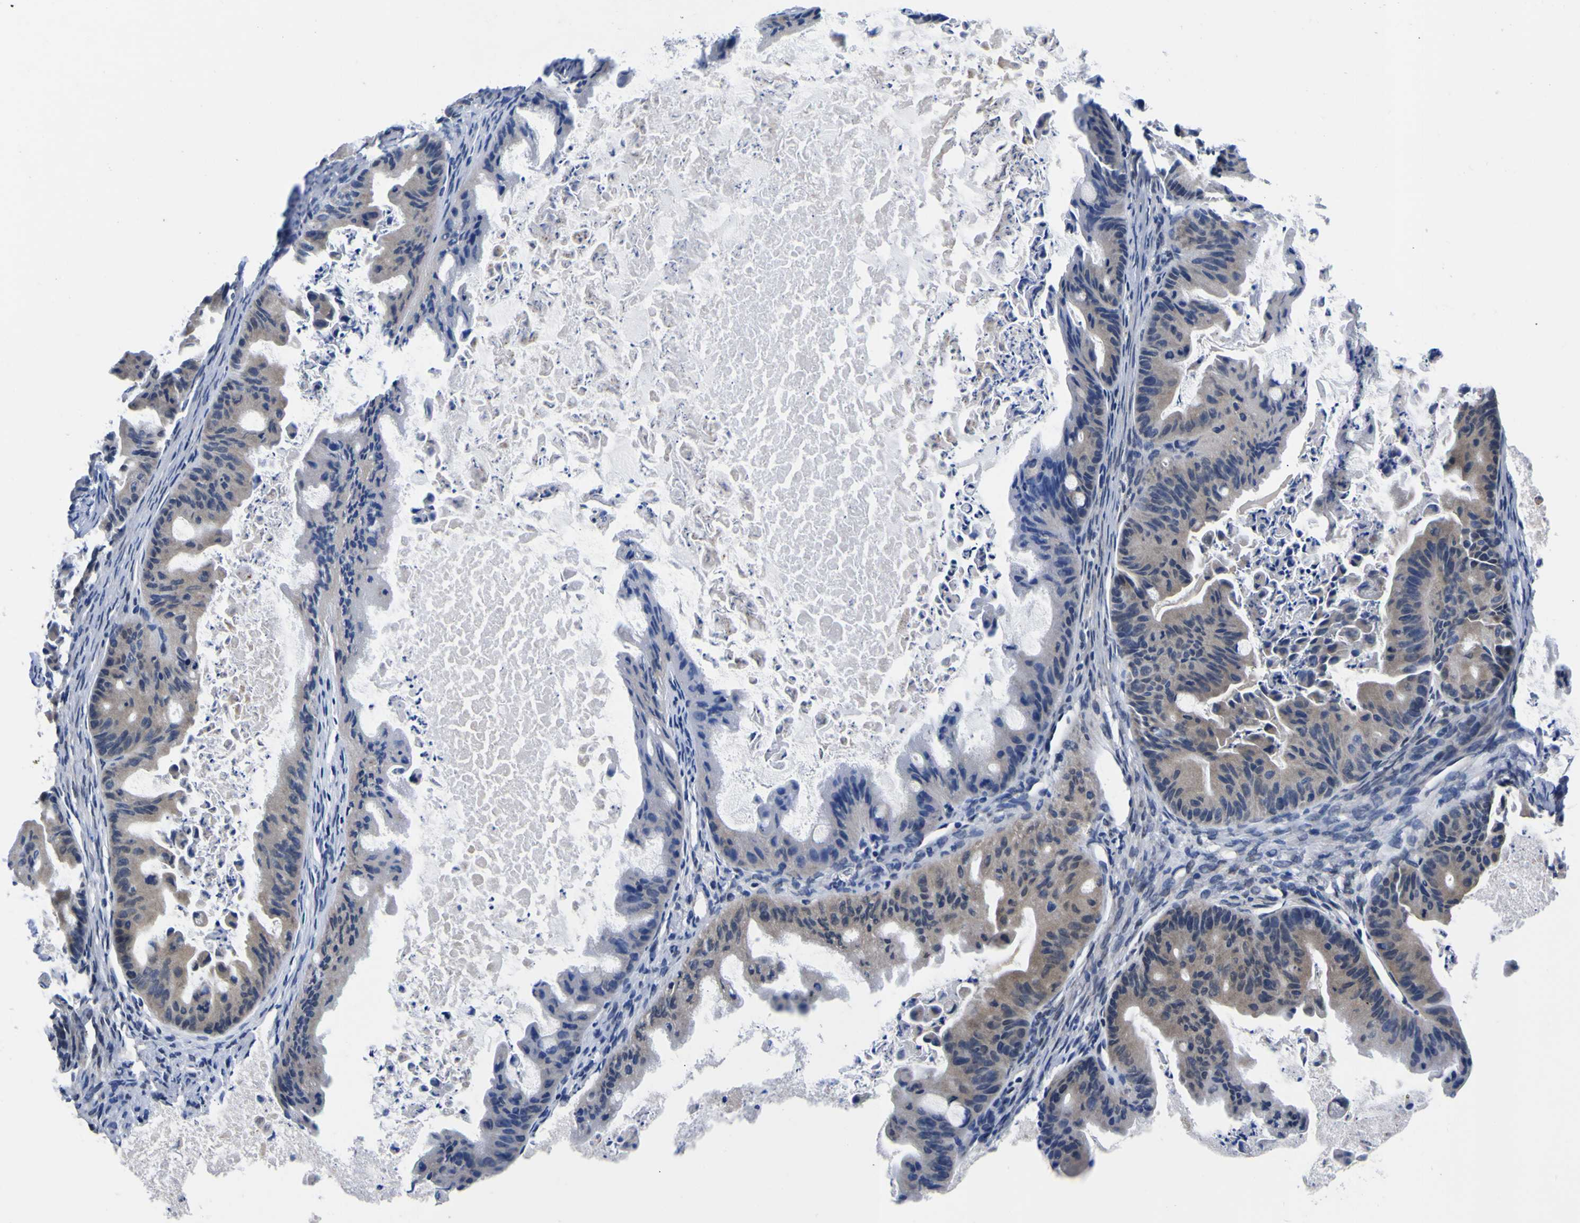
{"staining": {"intensity": "moderate", "quantity": "<25%", "location": "cytoplasmic/membranous"}, "tissue": "ovarian cancer", "cell_type": "Tumor cells", "image_type": "cancer", "snomed": [{"axis": "morphology", "description": "Cystadenocarcinoma, mucinous, NOS"}, {"axis": "topography", "description": "Ovary"}], "caption": "Human ovarian mucinous cystadenocarcinoma stained for a protein (brown) shows moderate cytoplasmic/membranous positive positivity in about <25% of tumor cells.", "gene": "IGFLR1", "patient": {"sex": "female", "age": 37}}